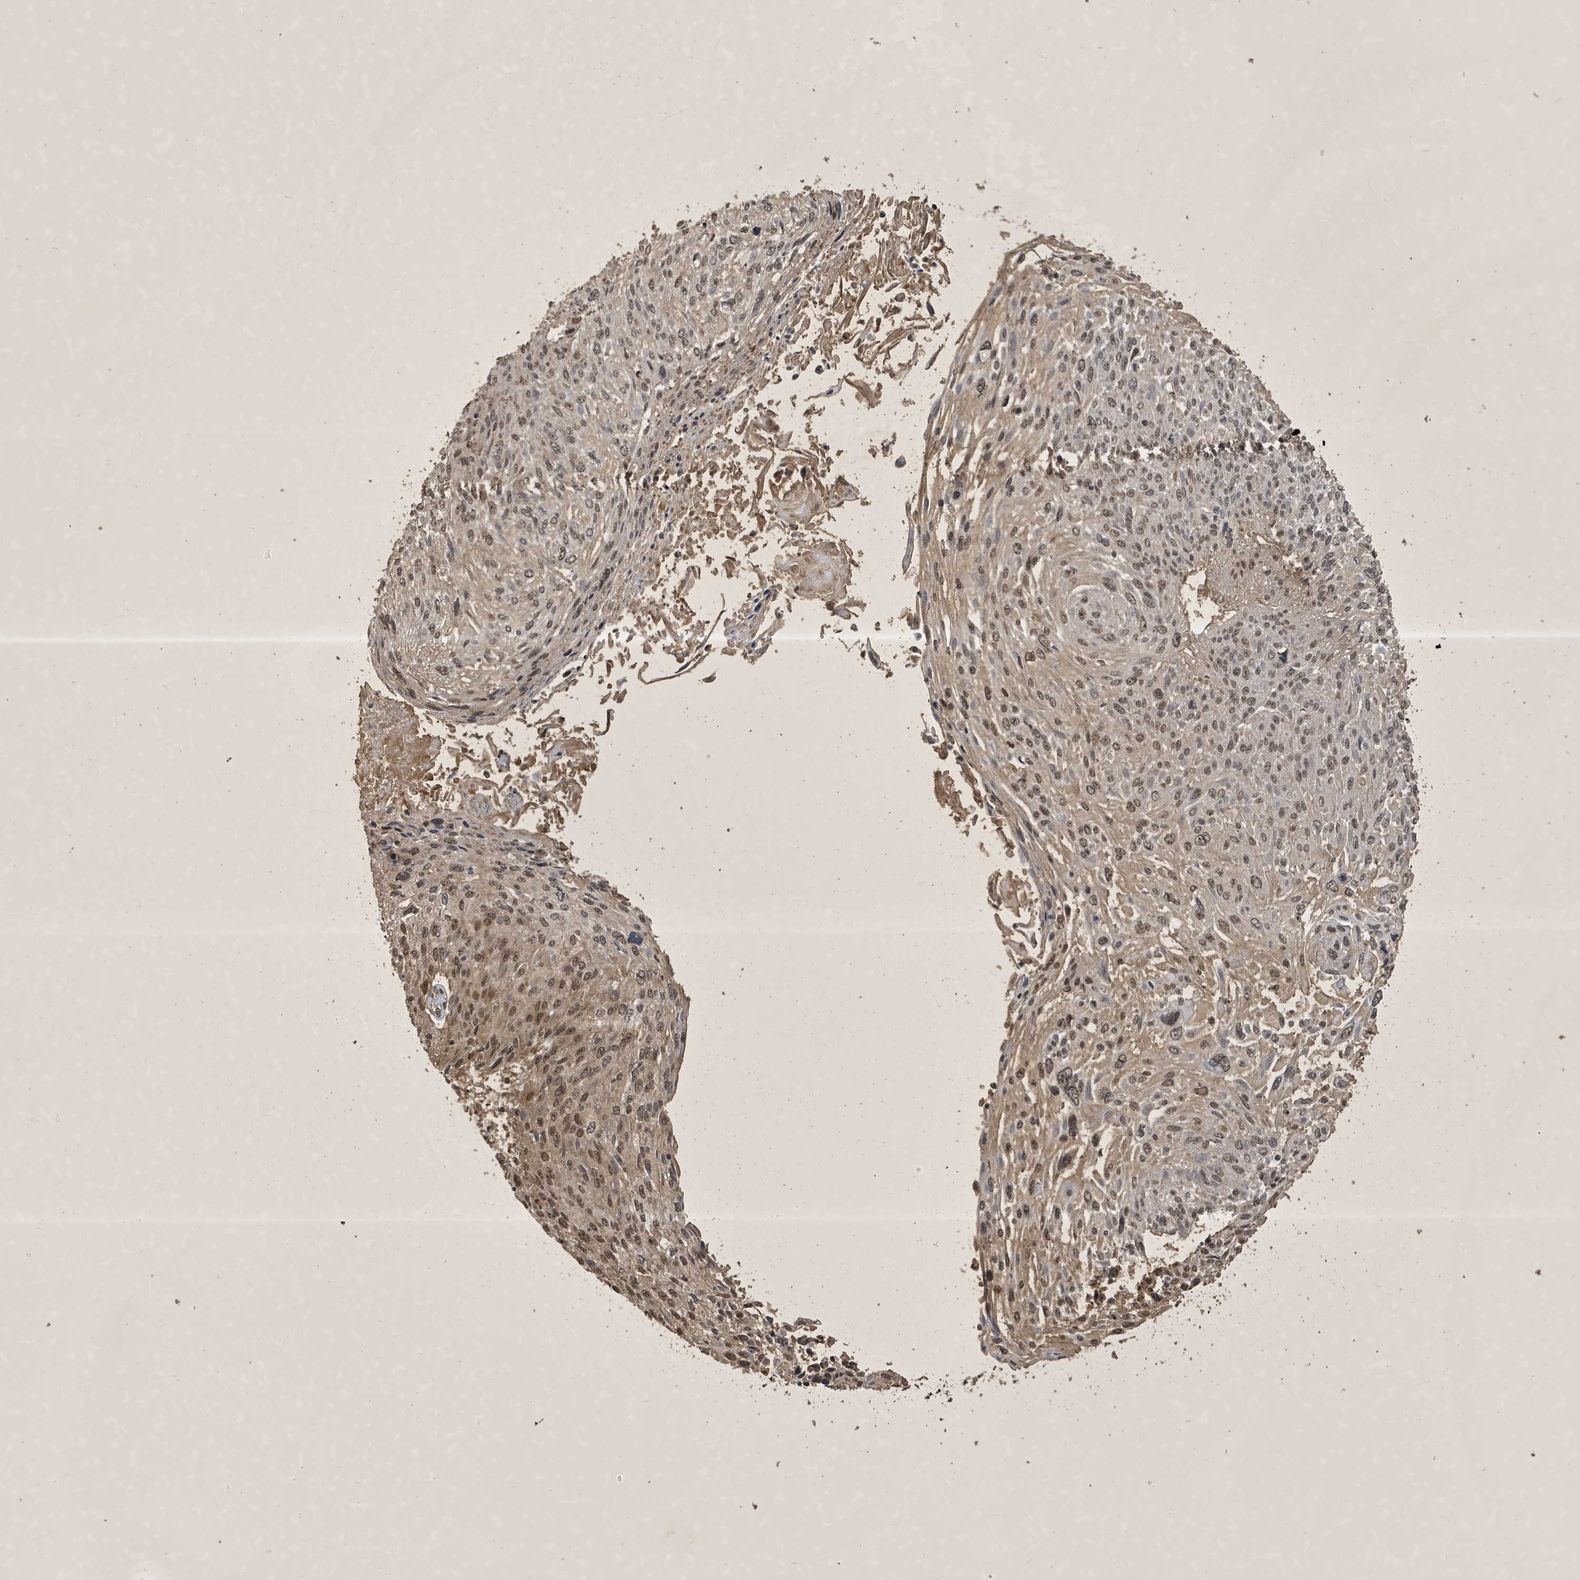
{"staining": {"intensity": "moderate", "quantity": ">75%", "location": "cytoplasmic/membranous,nuclear"}, "tissue": "cervical cancer", "cell_type": "Tumor cells", "image_type": "cancer", "snomed": [{"axis": "morphology", "description": "Squamous cell carcinoma, NOS"}, {"axis": "topography", "description": "Cervix"}], "caption": "Immunohistochemistry staining of cervical cancer, which demonstrates medium levels of moderate cytoplasmic/membranous and nuclear expression in about >75% of tumor cells indicating moderate cytoplasmic/membranous and nuclear protein staining. The staining was performed using DAB (3,3'-diaminobenzidine) (brown) for protein detection and nuclei were counterstained in hematoxylin (blue).", "gene": "STX10", "patient": {"sex": "female", "age": 51}}